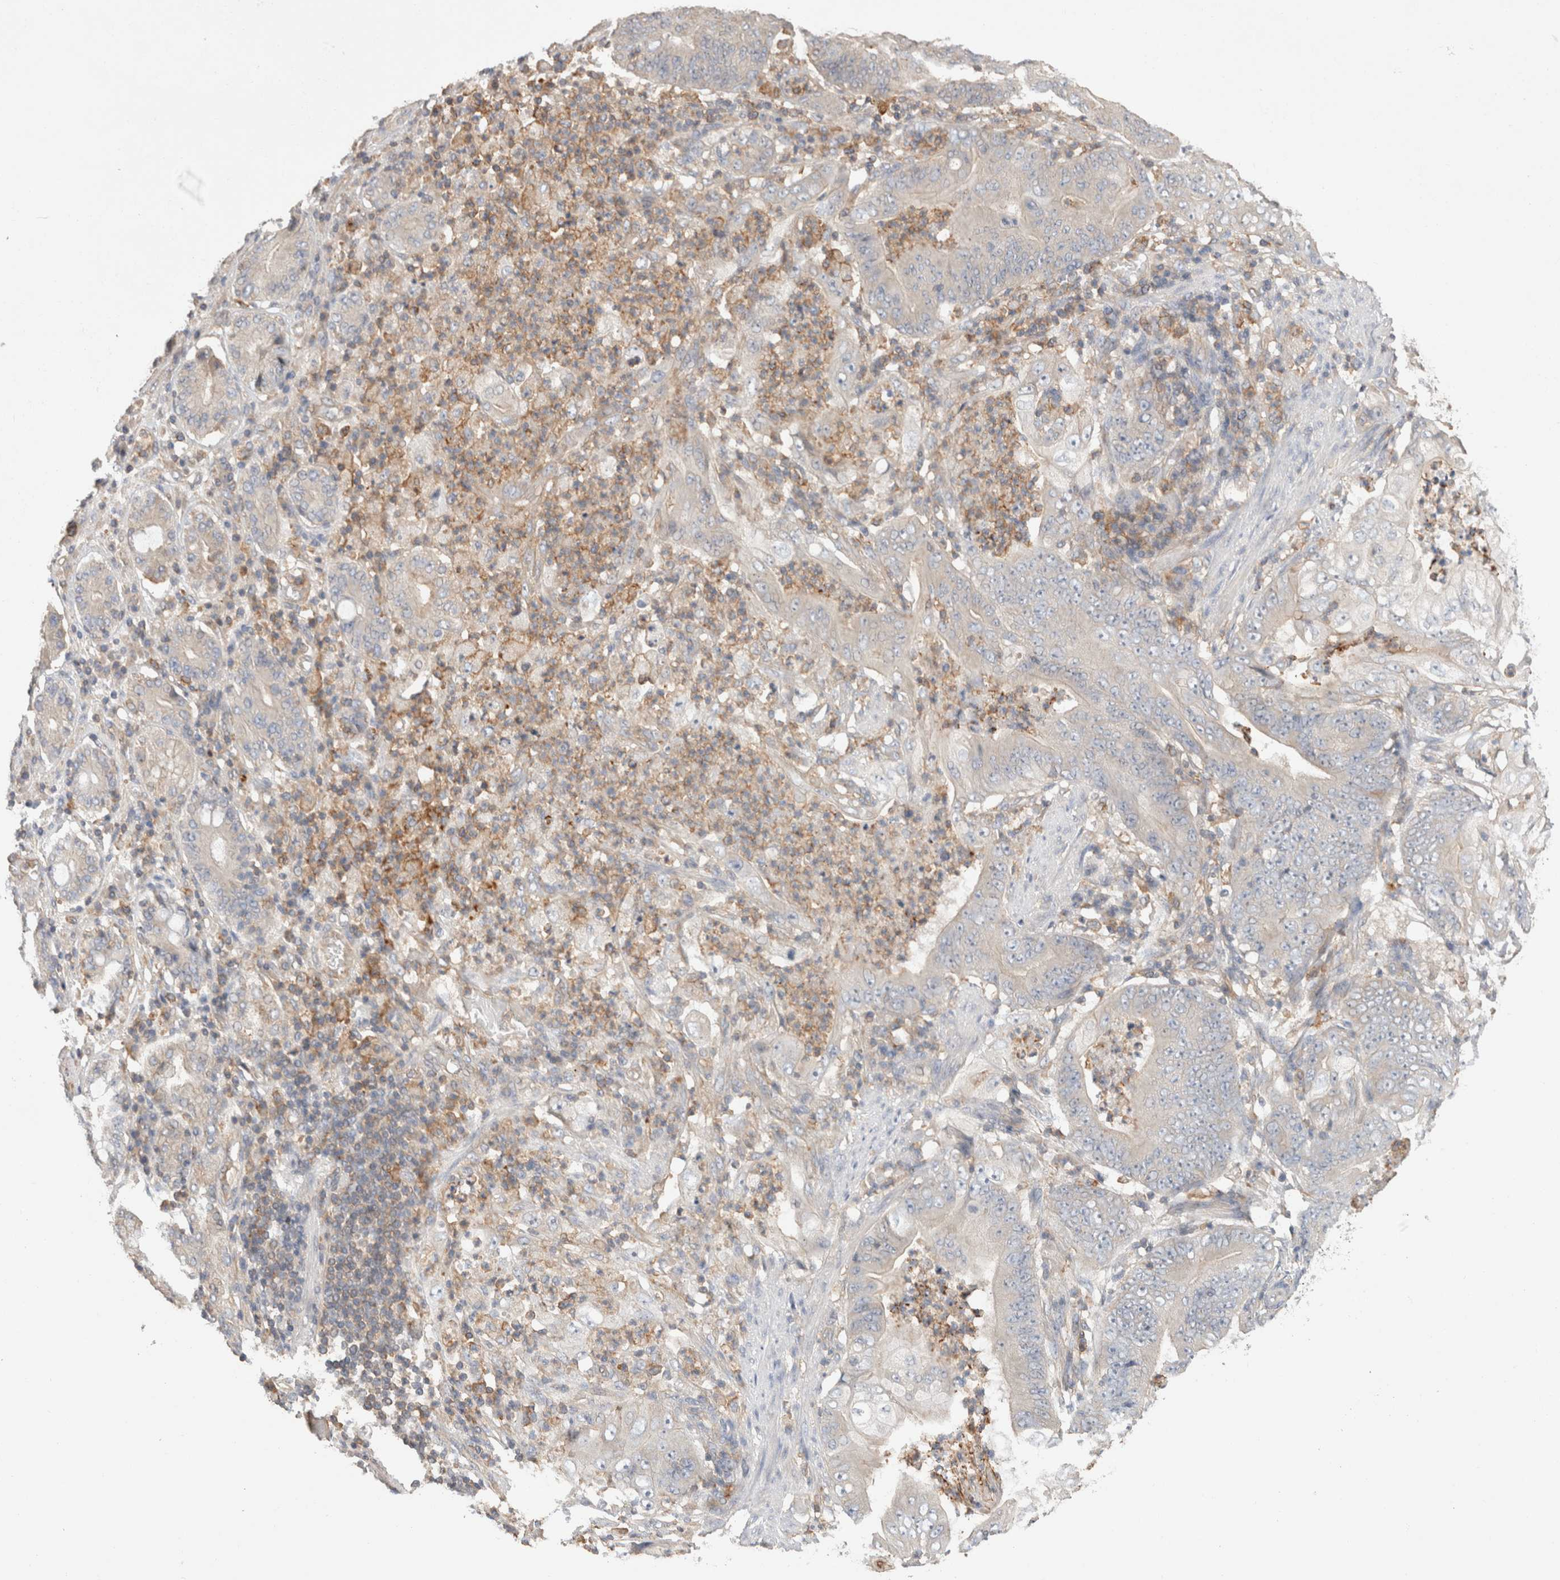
{"staining": {"intensity": "weak", "quantity": "<25%", "location": "cytoplasmic/membranous"}, "tissue": "stomach cancer", "cell_type": "Tumor cells", "image_type": "cancer", "snomed": [{"axis": "morphology", "description": "Adenocarcinoma, NOS"}, {"axis": "topography", "description": "Stomach"}], "caption": "A high-resolution photomicrograph shows immunohistochemistry staining of stomach cancer (adenocarcinoma), which shows no significant staining in tumor cells. The staining is performed using DAB brown chromogen with nuclei counter-stained in using hematoxylin.", "gene": "CFAP418", "patient": {"sex": "female", "age": 73}}